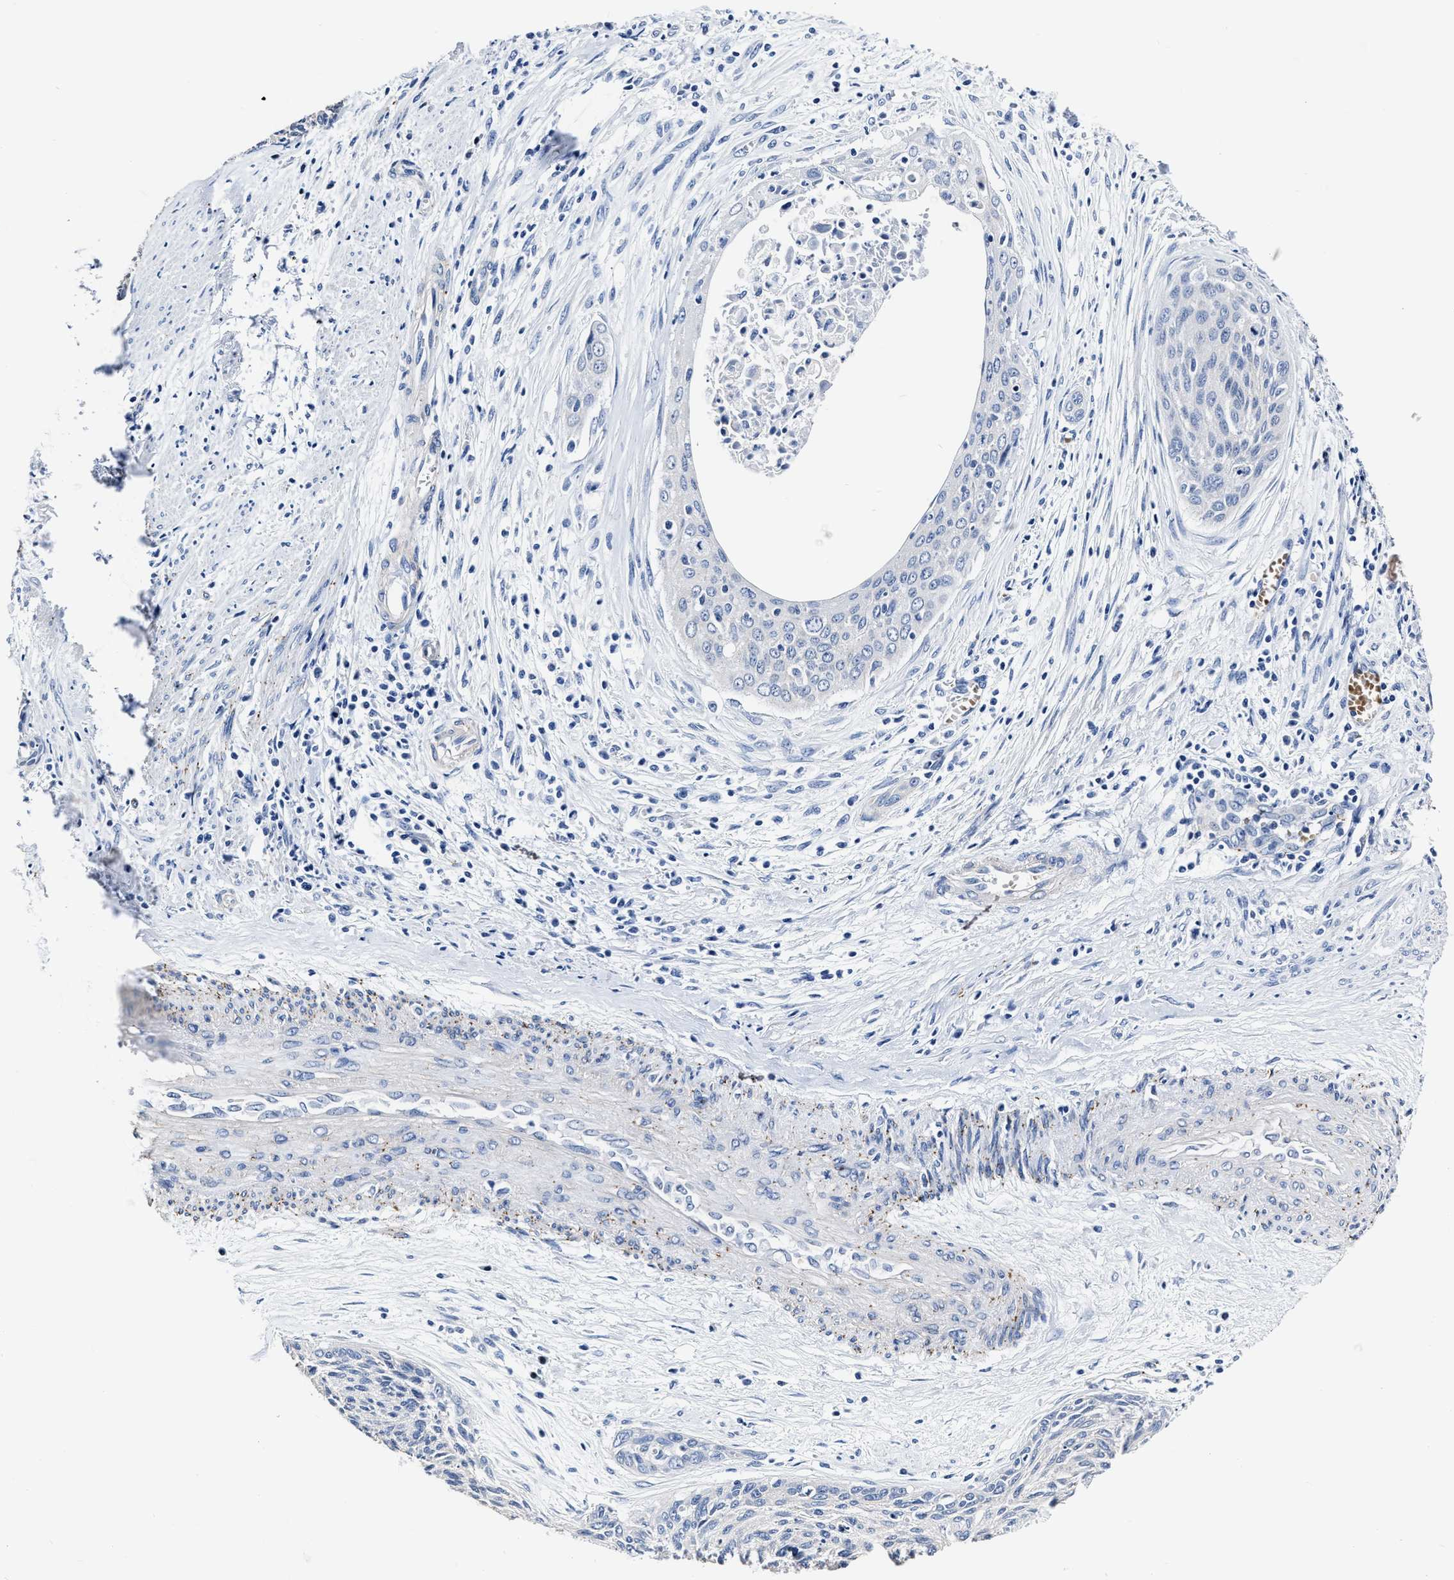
{"staining": {"intensity": "negative", "quantity": "none", "location": "none"}, "tissue": "cervical cancer", "cell_type": "Tumor cells", "image_type": "cancer", "snomed": [{"axis": "morphology", "description": "Squamous cell carcinoma, NOS"}, {"axis": "topography", "description": "Cervix"}], "caption": "This image is of cervical cancer stained with immunohistochemistry (IHC) to label a protein in brown with the nuclei are counter-stained blue. There is no expression in tumor cells.", "gene": "KCNMB3", "patient": {"sex": "female", "age": 55}}